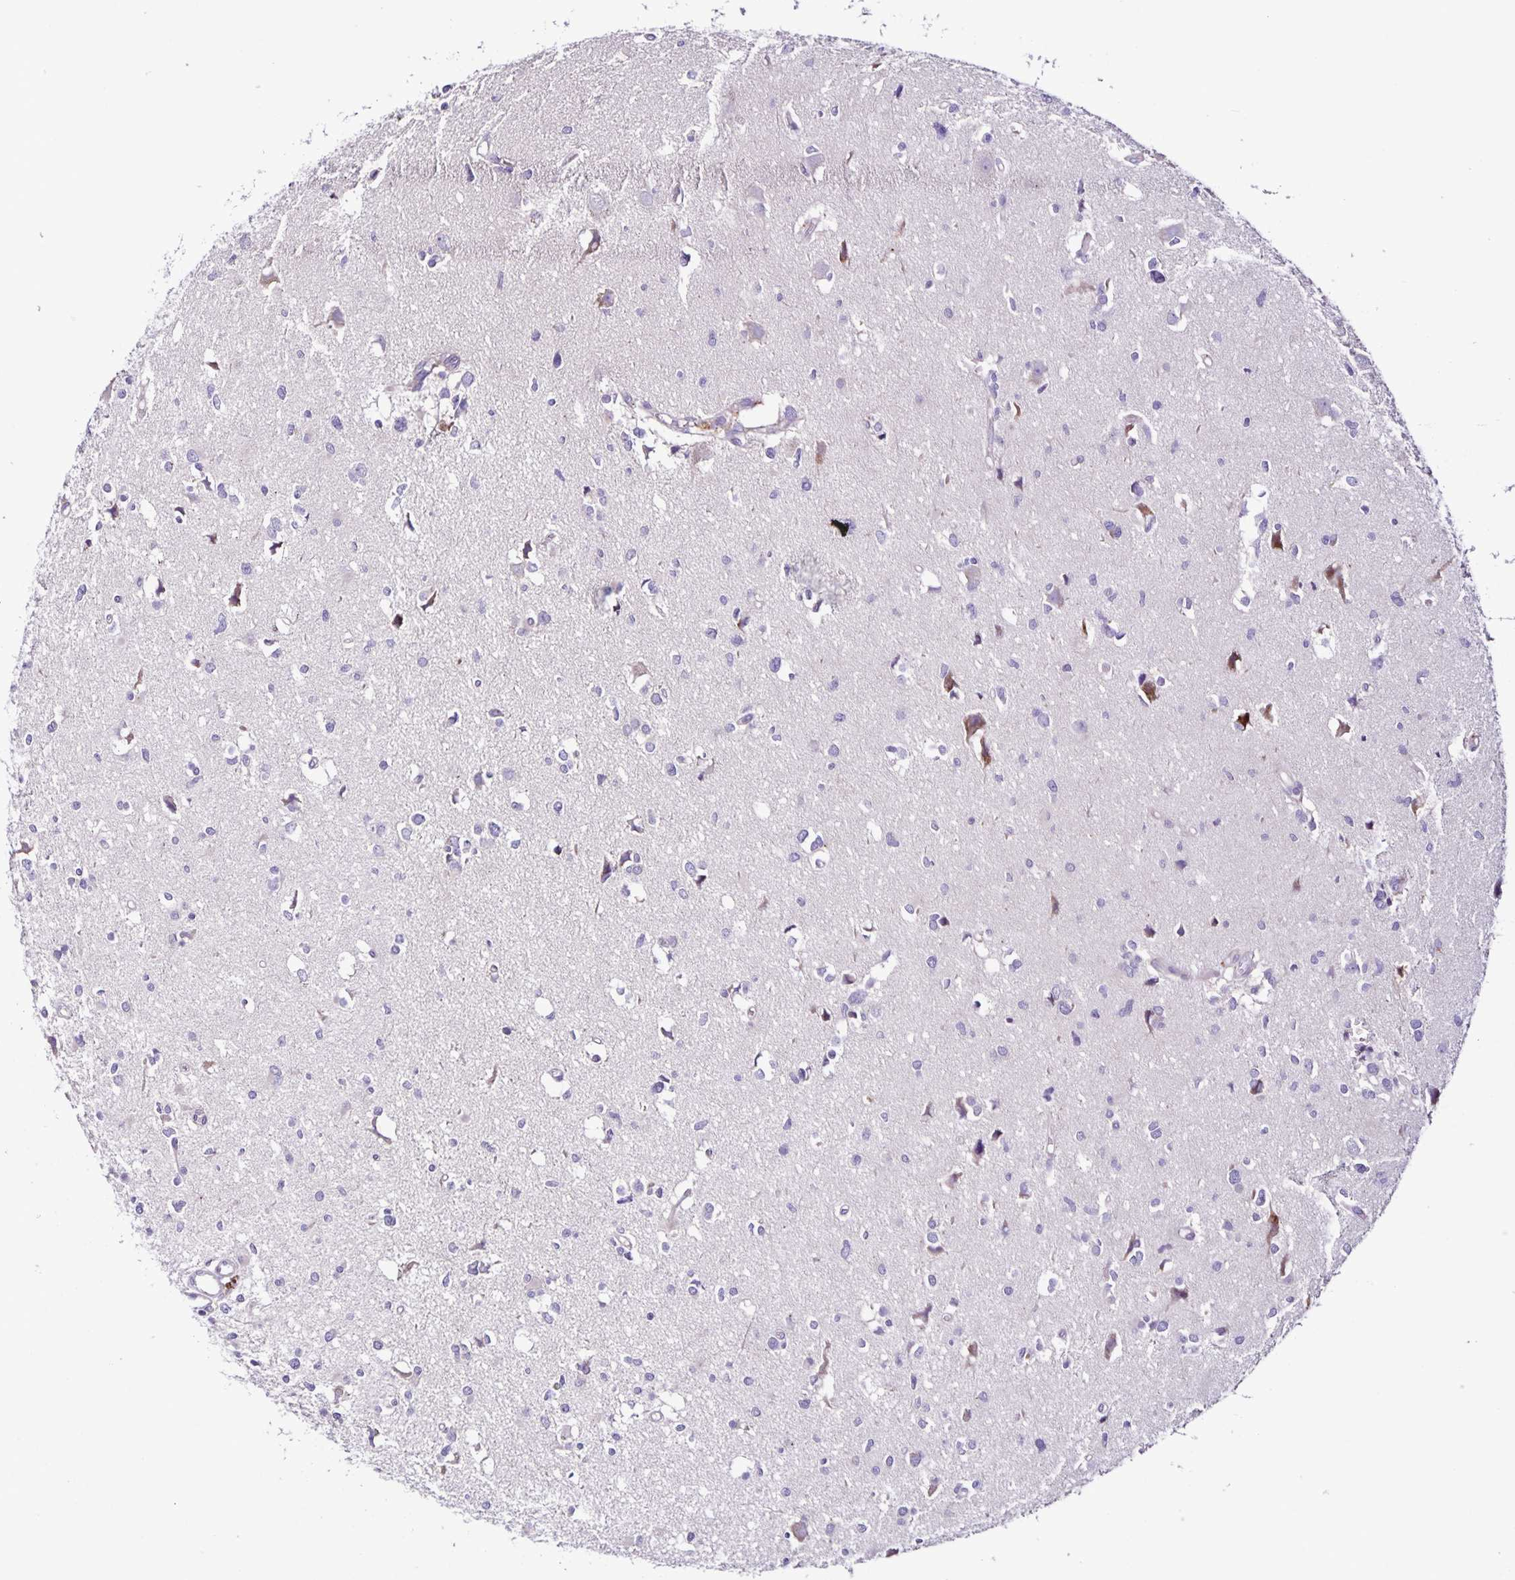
{"staining": {"intensity": "negative", "quantity": "none", "location": "none"}, "tissue": "glioma", "cell_type": "Tumor cells", "image_type": "cancer", "snomed": [{"axis": "morphology", "description": "Glioma, malignant, High grade"}, {"axis": "topography", "description": "Brain"}], "caption": "Malignant glioma (high-grade) stained for a protein using IHC exhibits no positivity tumor cells.", "gene": "OSBPL5", "patient": {"sex": "male", "age": 23}}